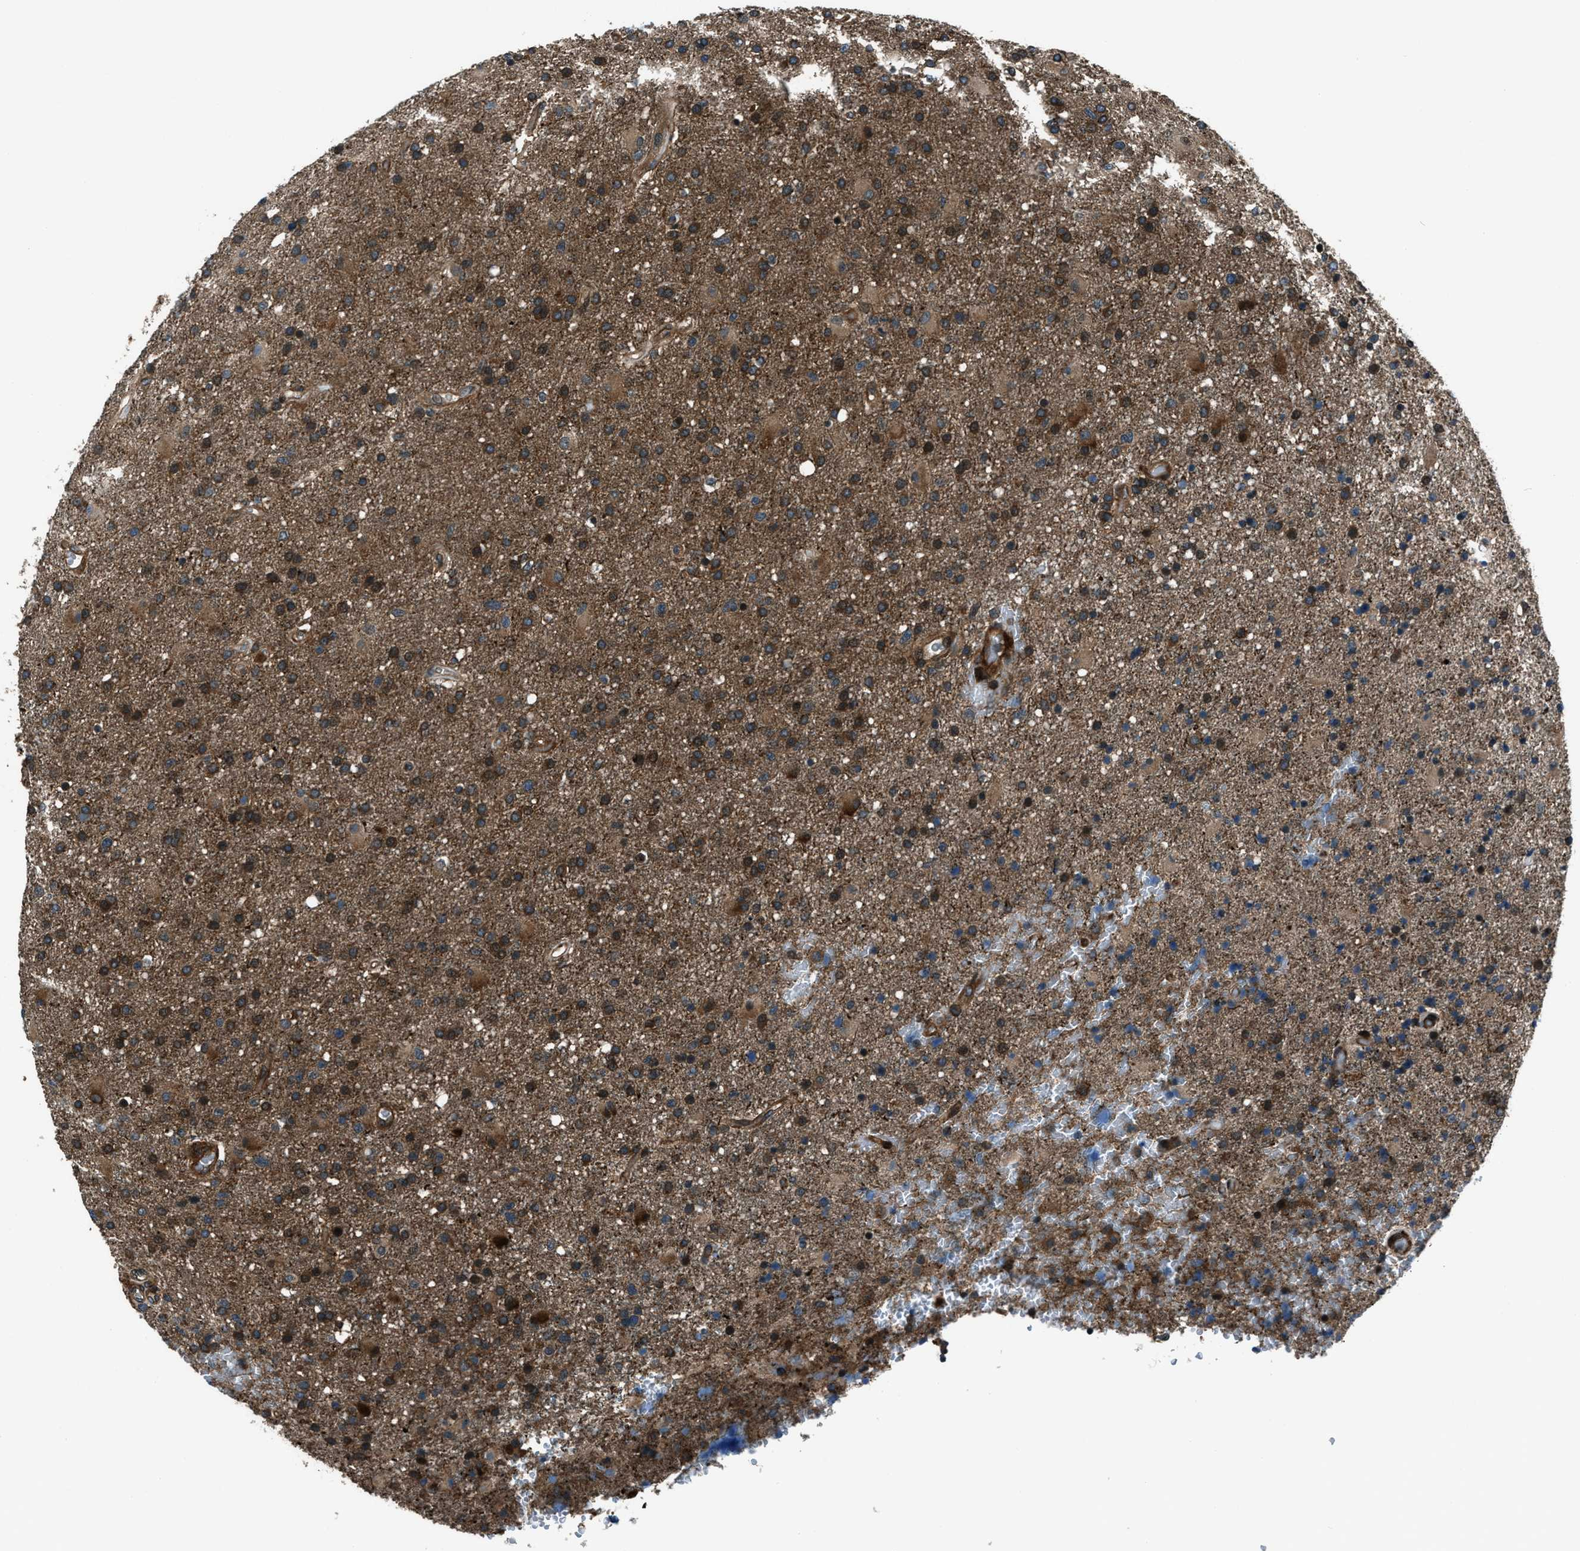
{"staining": {"intensity": "moderate", "quantity": ">75%", "location": "cytoplasmic/membranous,nuclear"}, "tissue": "glioma", "cell_type": "Tumor cells", "image_type": "cancer", "snomed": [{"axis": "morphology", "description": "Glioma, malignant, High grade"}, {"axis": "topography", "description": "Brain"}], "caption": "Protein analysis of malignant high-grade glioma tissue demonstrates moderate cytoplasmic/membranous and nuclear expression in about >75% of tumor cells.", "gene": "SNX30", "patient": {"sex": "male", "age": 72}}